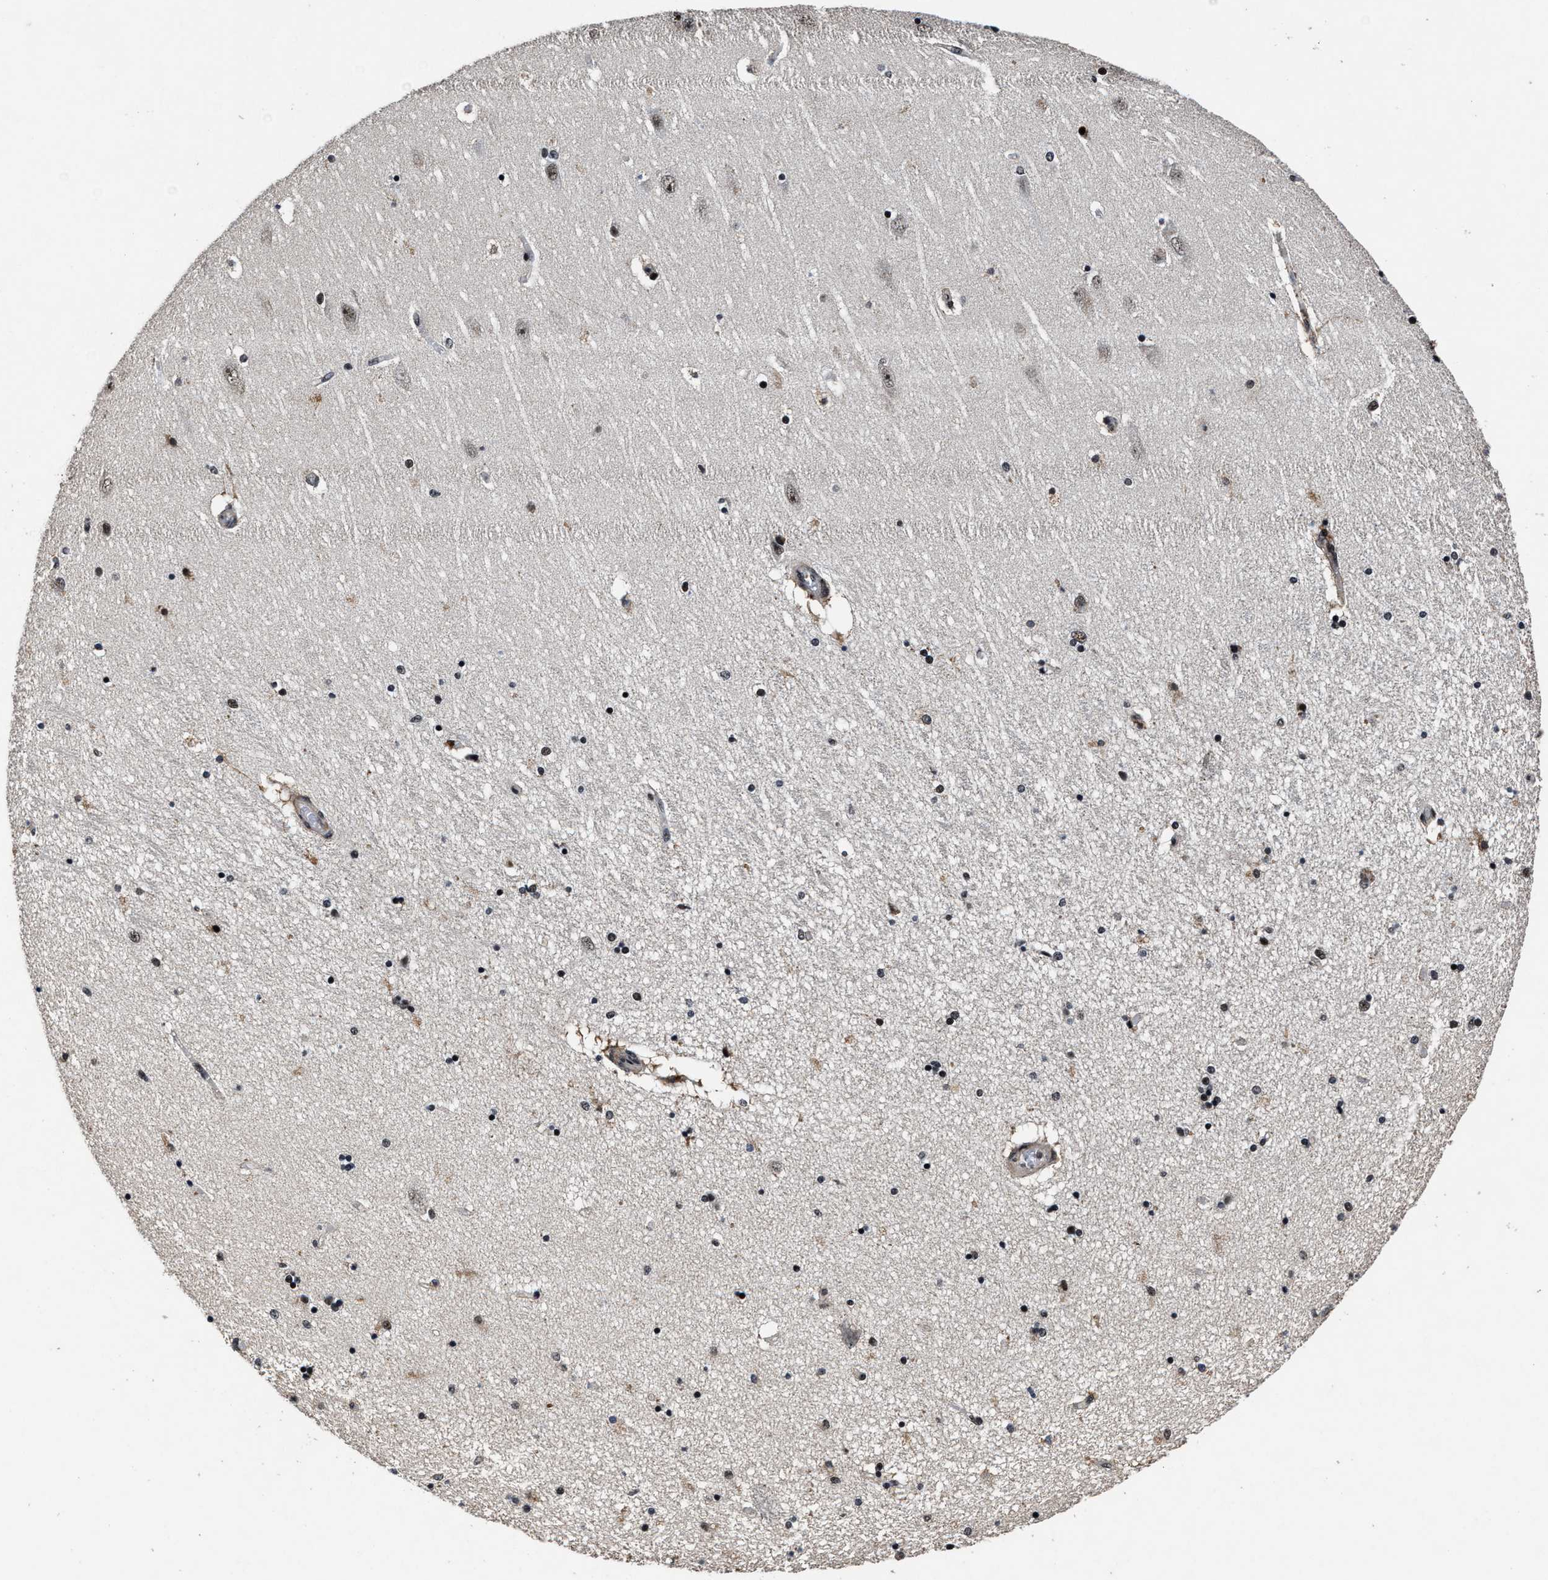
{"staining": {"intensity": "strong", "quantity": "25%-75%", "location": "nuclear"}, "tissue": "hippocampus", "cell_type": "Glial cells", "image_type": "normal", "snomed": [{"axis": "morphology", "description": "Normal tissue, NOS"}, {"axis": "topography", "description": "Hippocampus"}], "caption": "This is a histology image of IHC staining of unremarkable hippocampus, which shows strong expression in the nuclear of glial cells.", "gene": "ZNF233", "patient": {"sex": "female", "age": 54}}